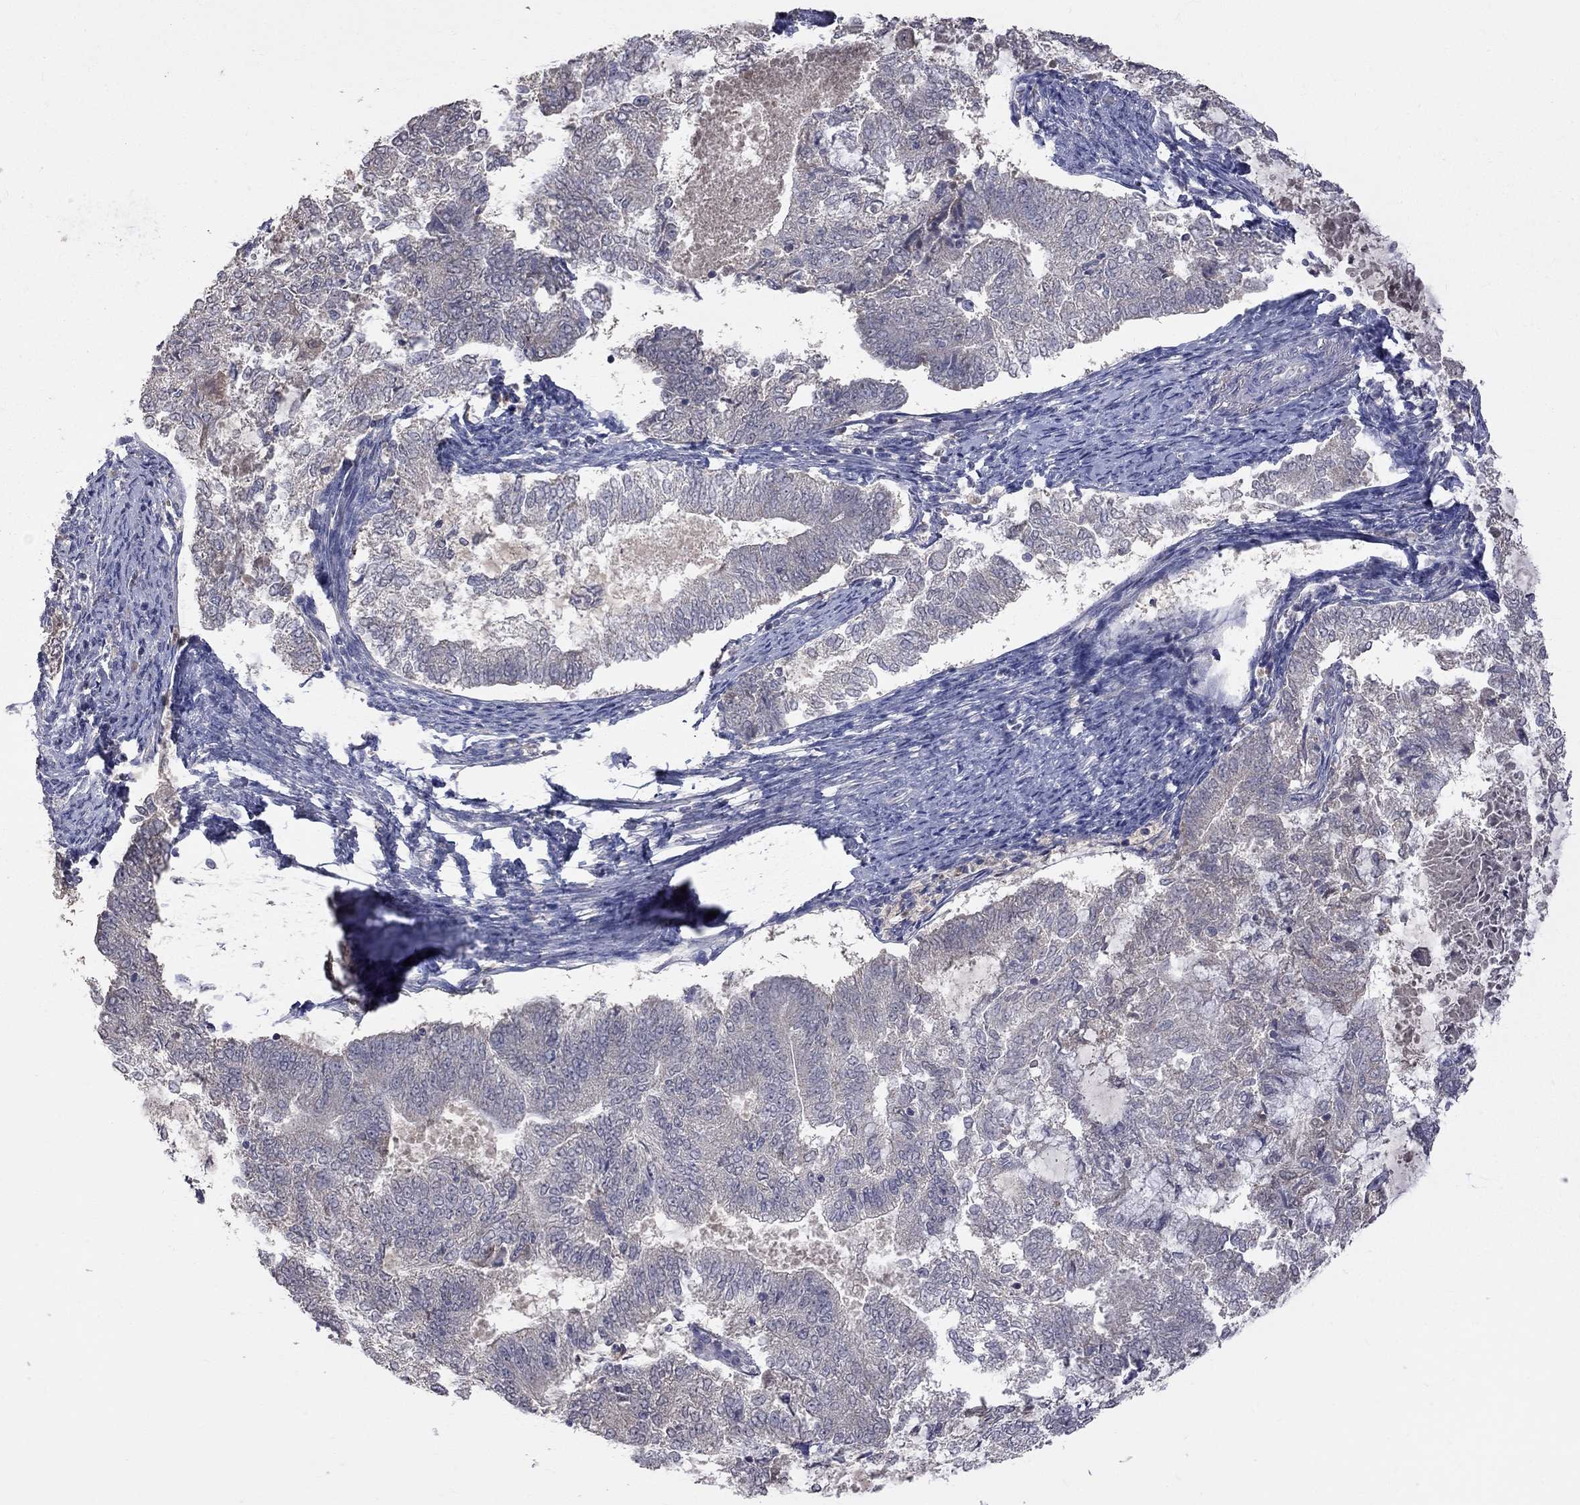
{"staining": {"intensity": "negative", "quantity": "none", "location": "none"}, "tissue": "endometrial cancer", "cell_type": "Tumor cells", "image_type": "cancer", "snomed": [{"axis": "morphology", "description": "Adenocarcinoma, NOS"}, {"axis": "topography", "description": "Endometrium"}], "caption": "The histopathology image demonstrates no significant staining in tumor cells of endometrial adenocarcinoma.", "gene": "HTR6", "patient": {"sex": "female", "age": 65}}